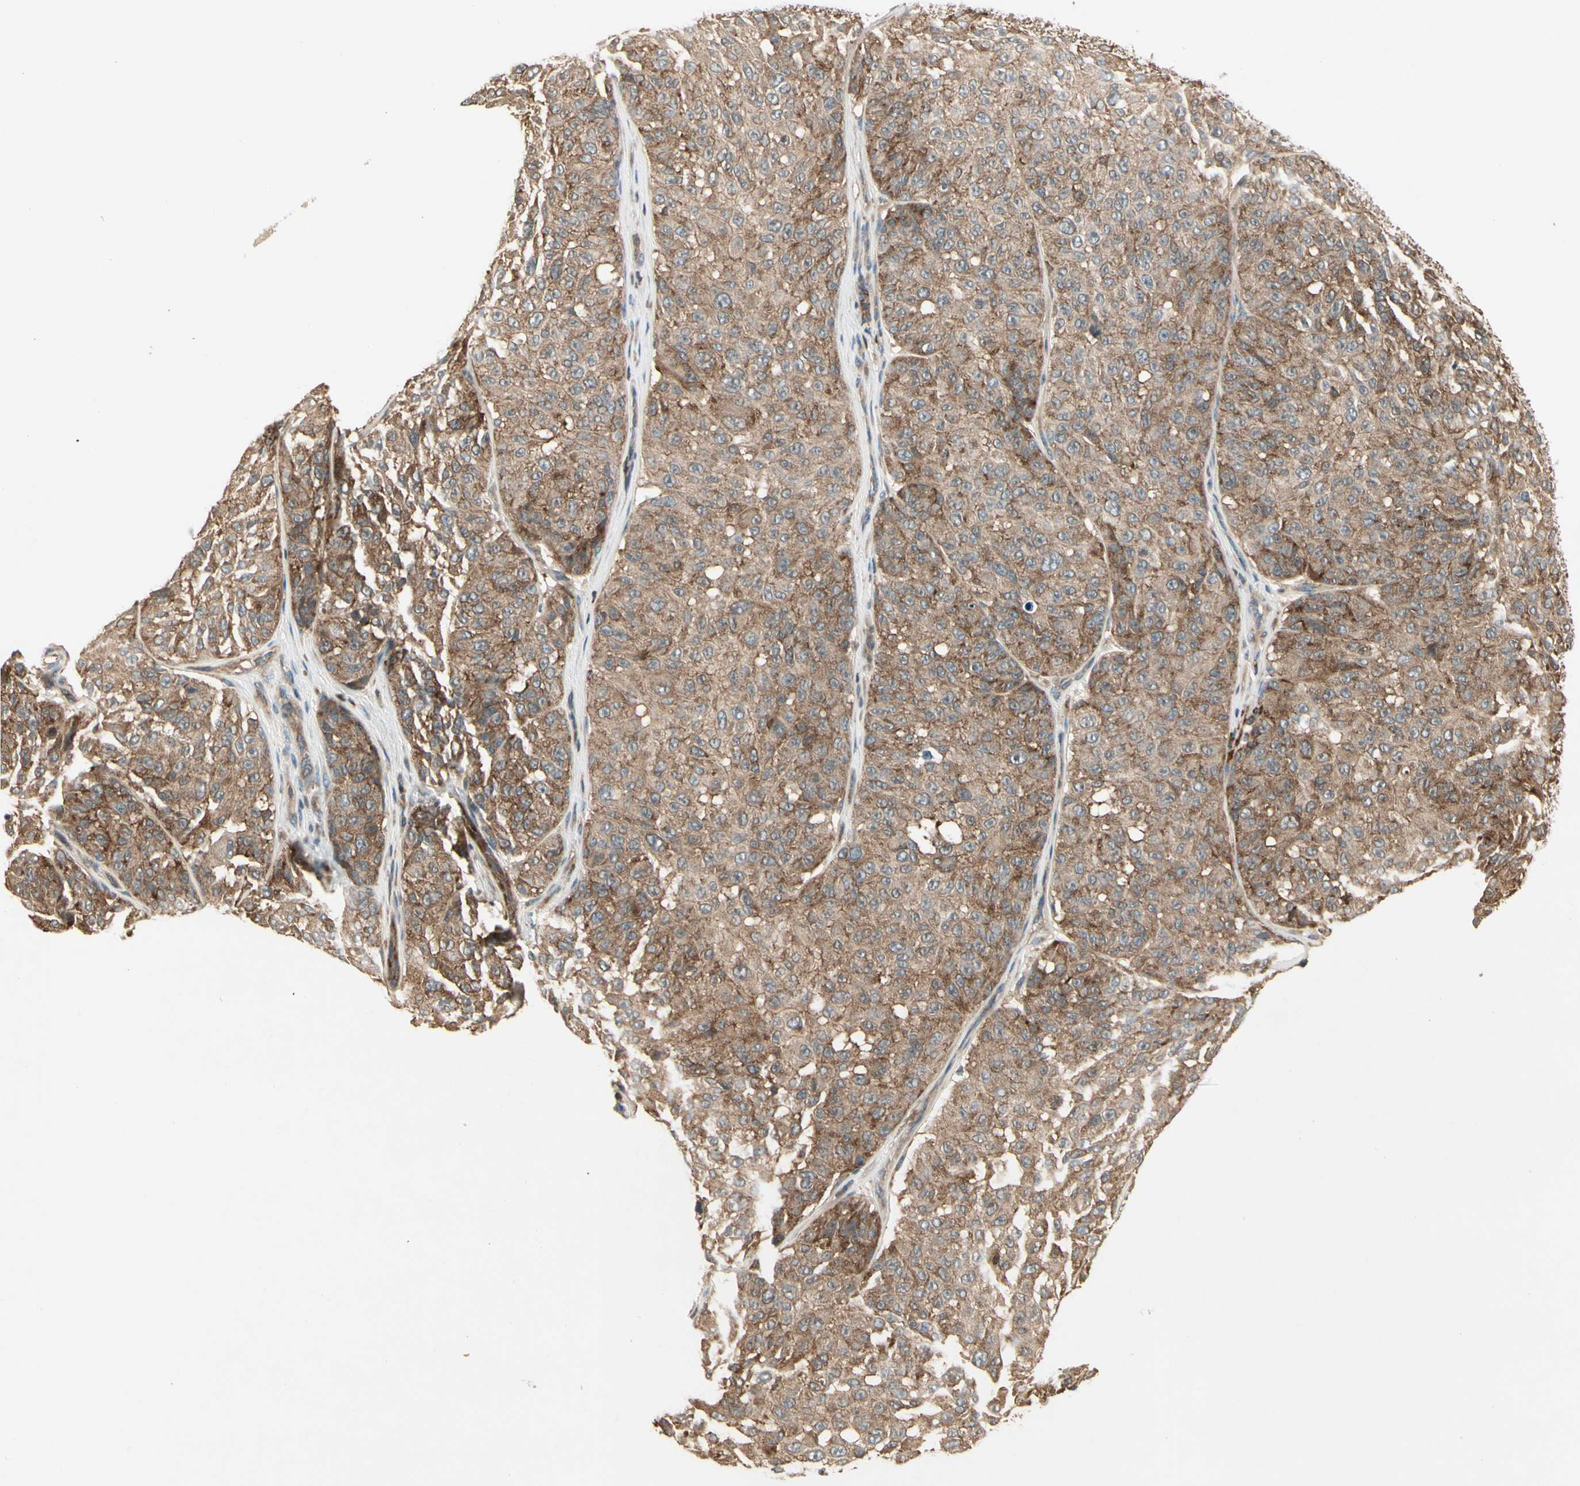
{"staining": {"intensity": "moderate", "quantity": ">75%", "location": "cytoplasmic/membranous"}, "tissue": "melanoma", "cell_type": "Tumor cells", "image_type": "cancer", "snomed": [{"axis": "morphology", "description": "Malignant melanoma, NOS"}, {"axis": "topography", "description": "Skin"}], "caption": "Immunohistochemistry (IHC) of malignant melanoma shows medium levels of moderate cytoplasmic/membranous expression in approximately >75% of tumor cells.", "gene": "OXSR1", "patient": {"sex": "female", "age": 46}}